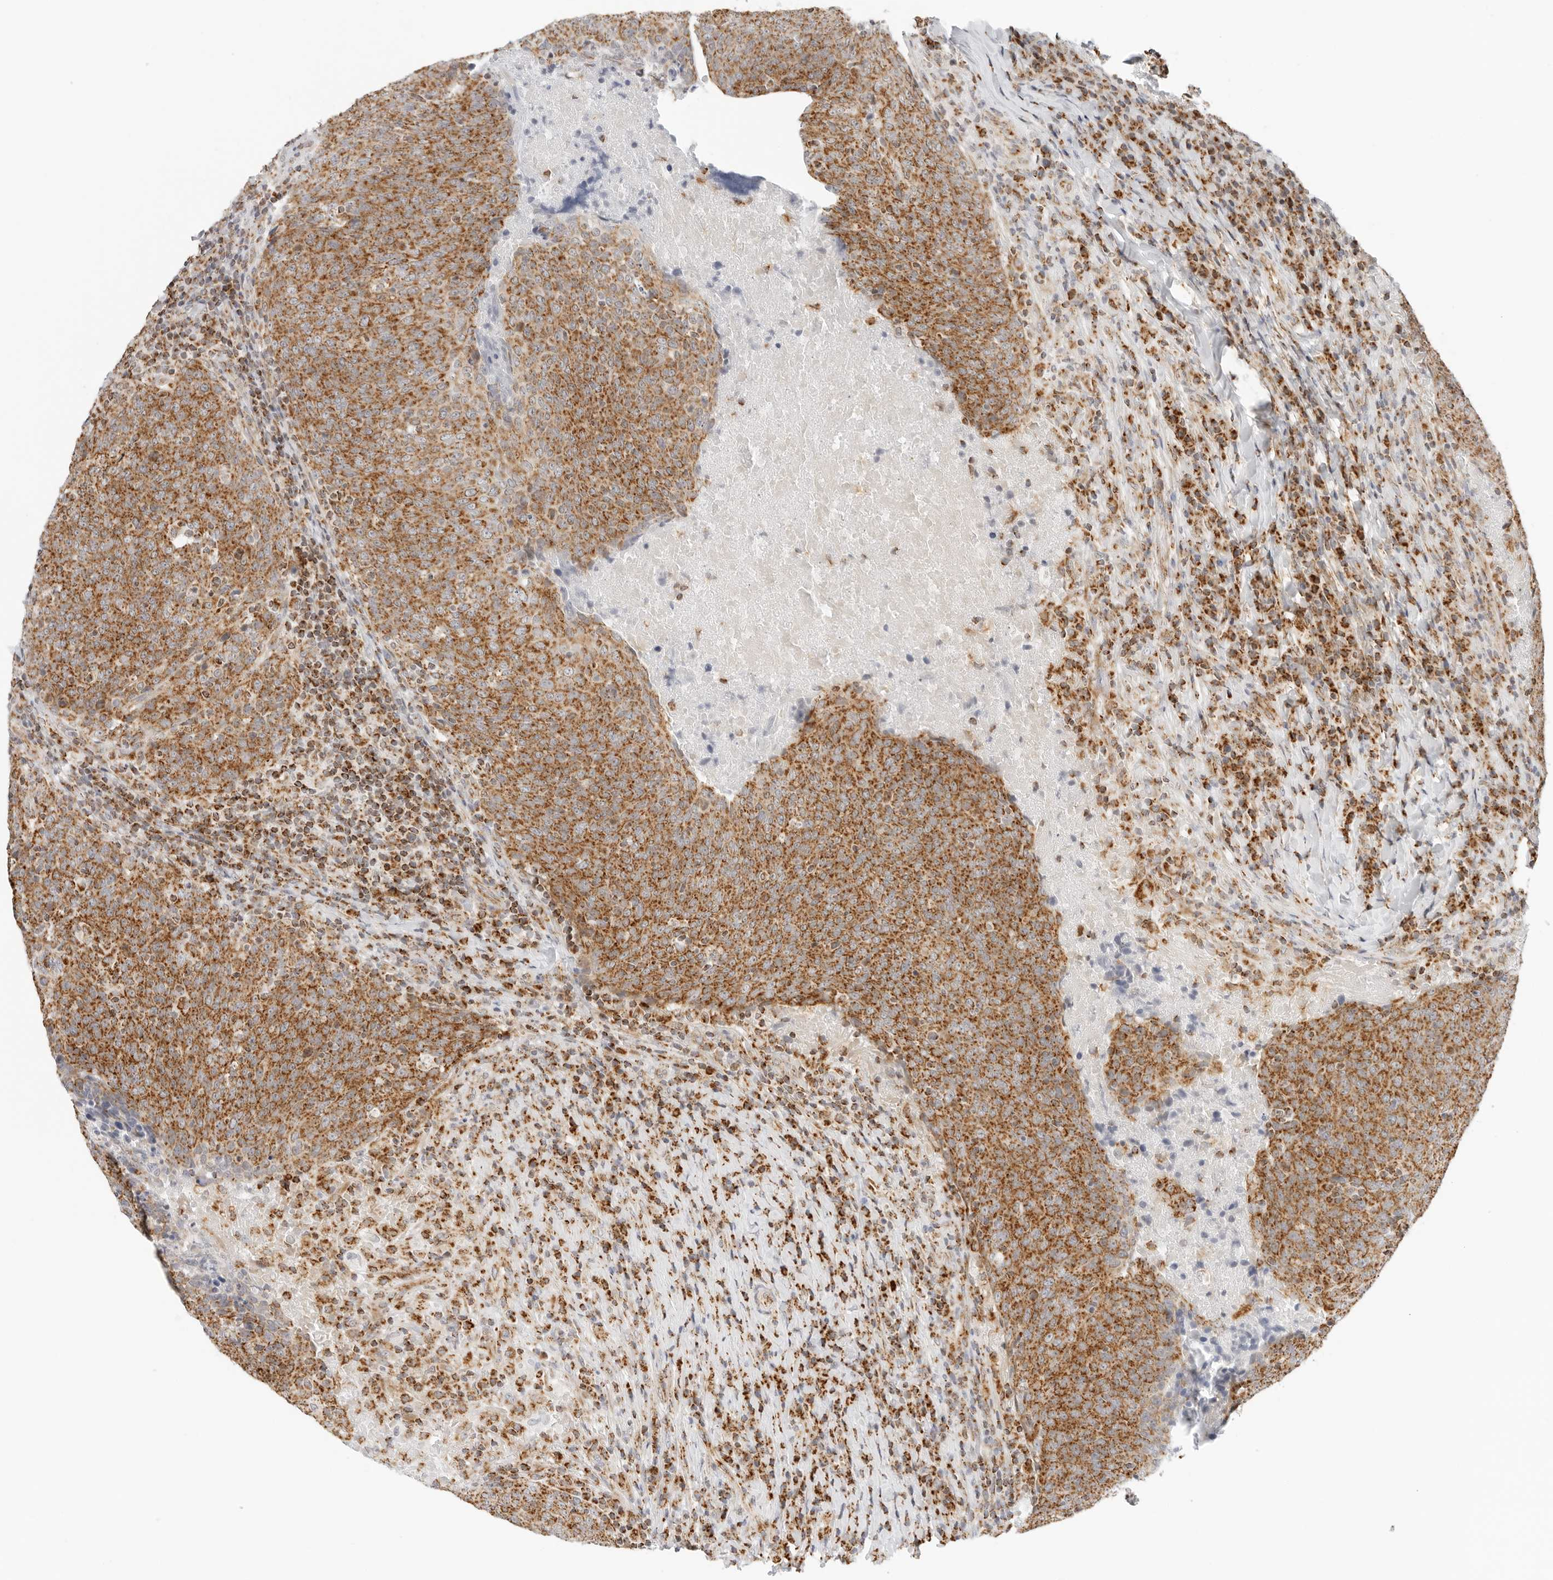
{"staining": {"intensity": "strong", "quantity": ">75%", "location": "cytoplasmic/membranous"}, "tissue": "head and neck cancer", "cell_type": "Tumor cells", "image_type": "cancer", "snomed": [{"axis": "morphology", "description": "Squamous cell carcinoma, NOS"}, {"axis": "morphology", "description": "Squamous cell carcinoma, metastatic, NOS"}, {"axis": "topography", "description": "Lymph node"}, {"axis": "topography", "description": "Head-Neck"}], "caption": "Protein expression analysis of human head and neck cancer reveals strong cytoplasmic/membranous expression in approximately >75% of tumor cells.", "gene": "RC3H1", "patient": {"sex": "male", "age": 62}}